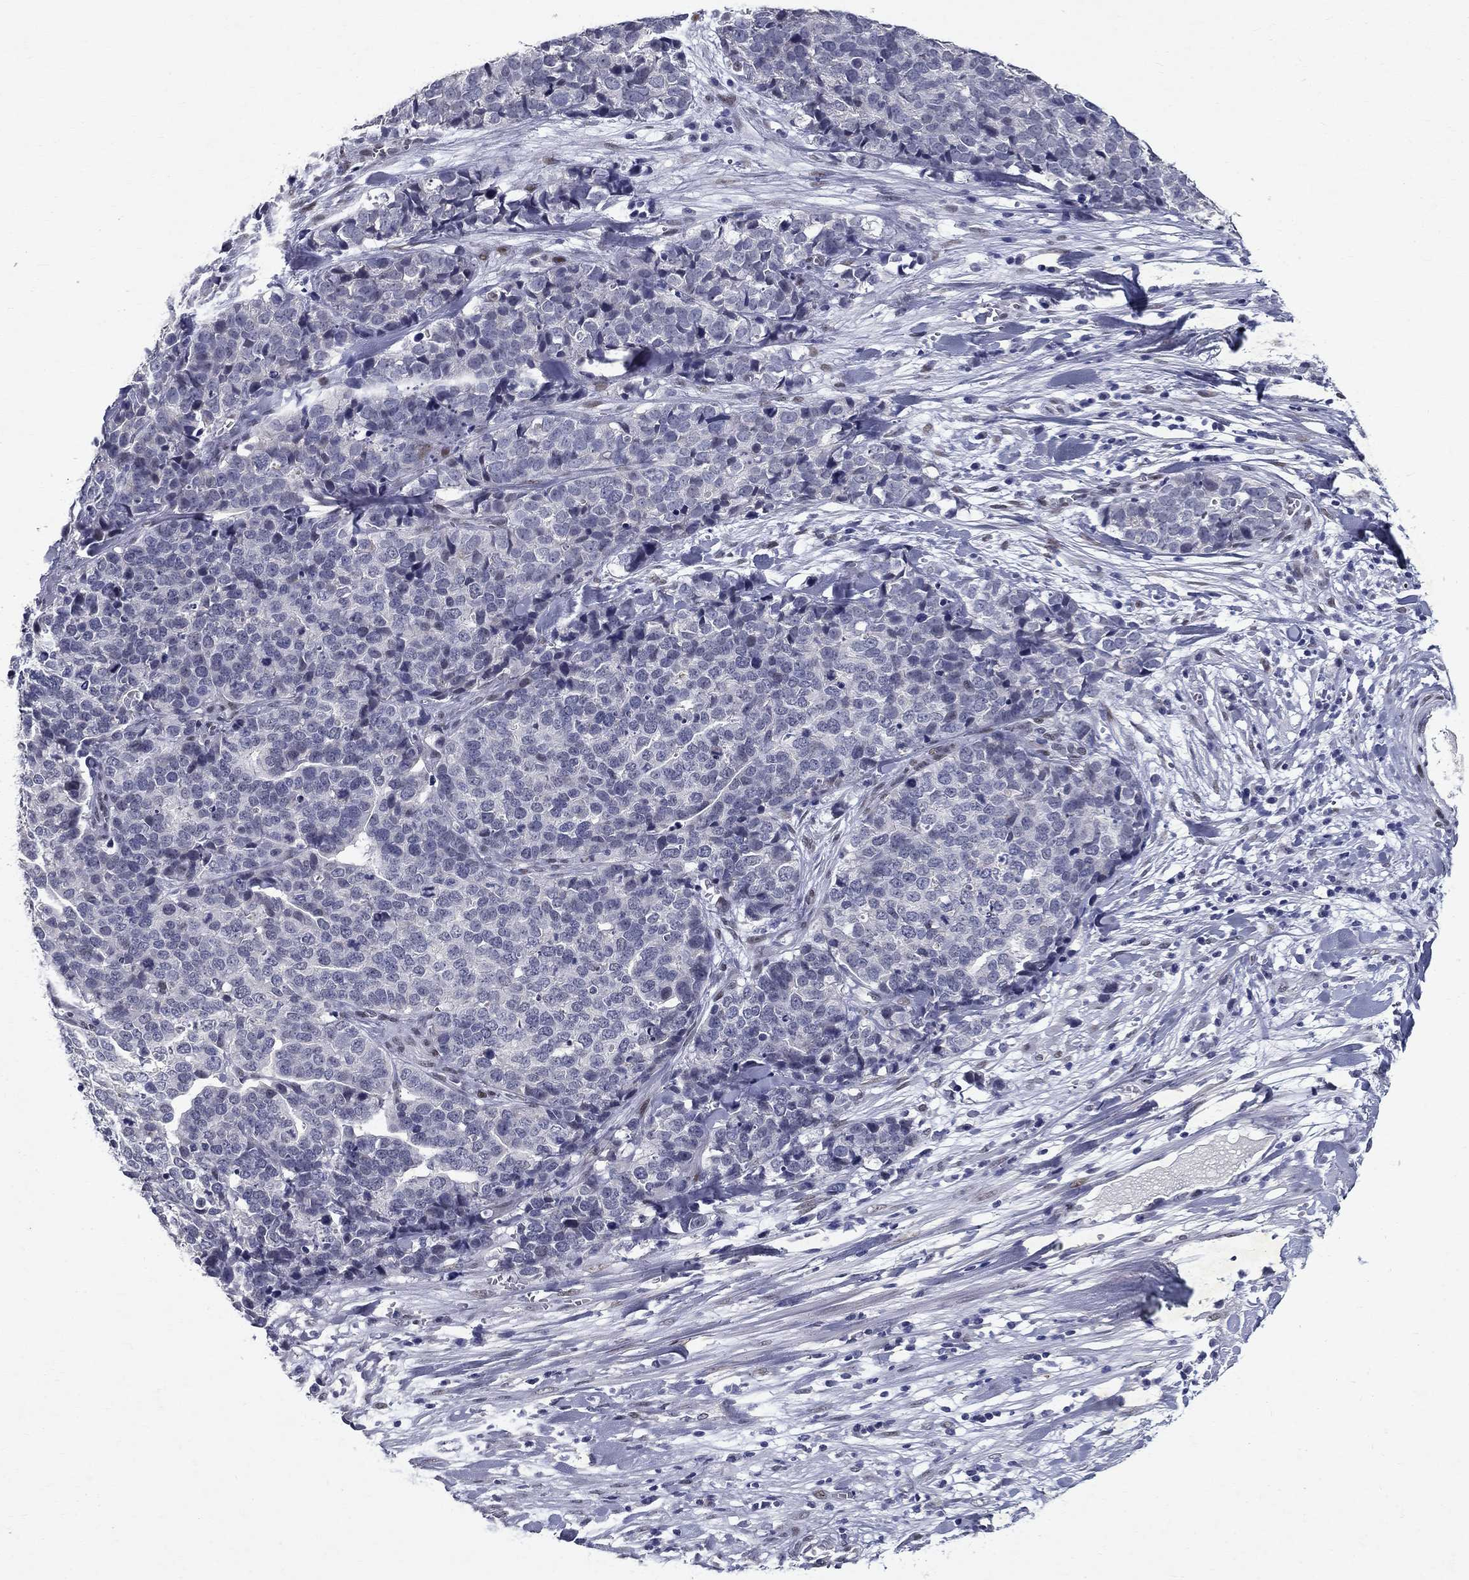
{"staining": {"intensity": "negative", "quantity": "none", "location": "none"}, "tissue": "ovarian cancer", "cell_type": "Tumor cells", "image_type": "cancer", "snomed": [{"axis": "morphology", "description": "Carcinoma, endometroid"}, {"axis": "topography", "description": "Ovary"}], "caption": "DAB (3,3'-diaminobenzidine) immunohistochemical staining of ovarian cancer displays no significant expression in tumor cells. (Stains: DAB (3,3'-diaminobenzidine) immunohistochemistry (IHC) with hematoxylin counter stain, Microscopy: brightfield microscopy at high magnification).", "gene": "RBFOX1", "patient": {"sex": "female", "age": 65}}